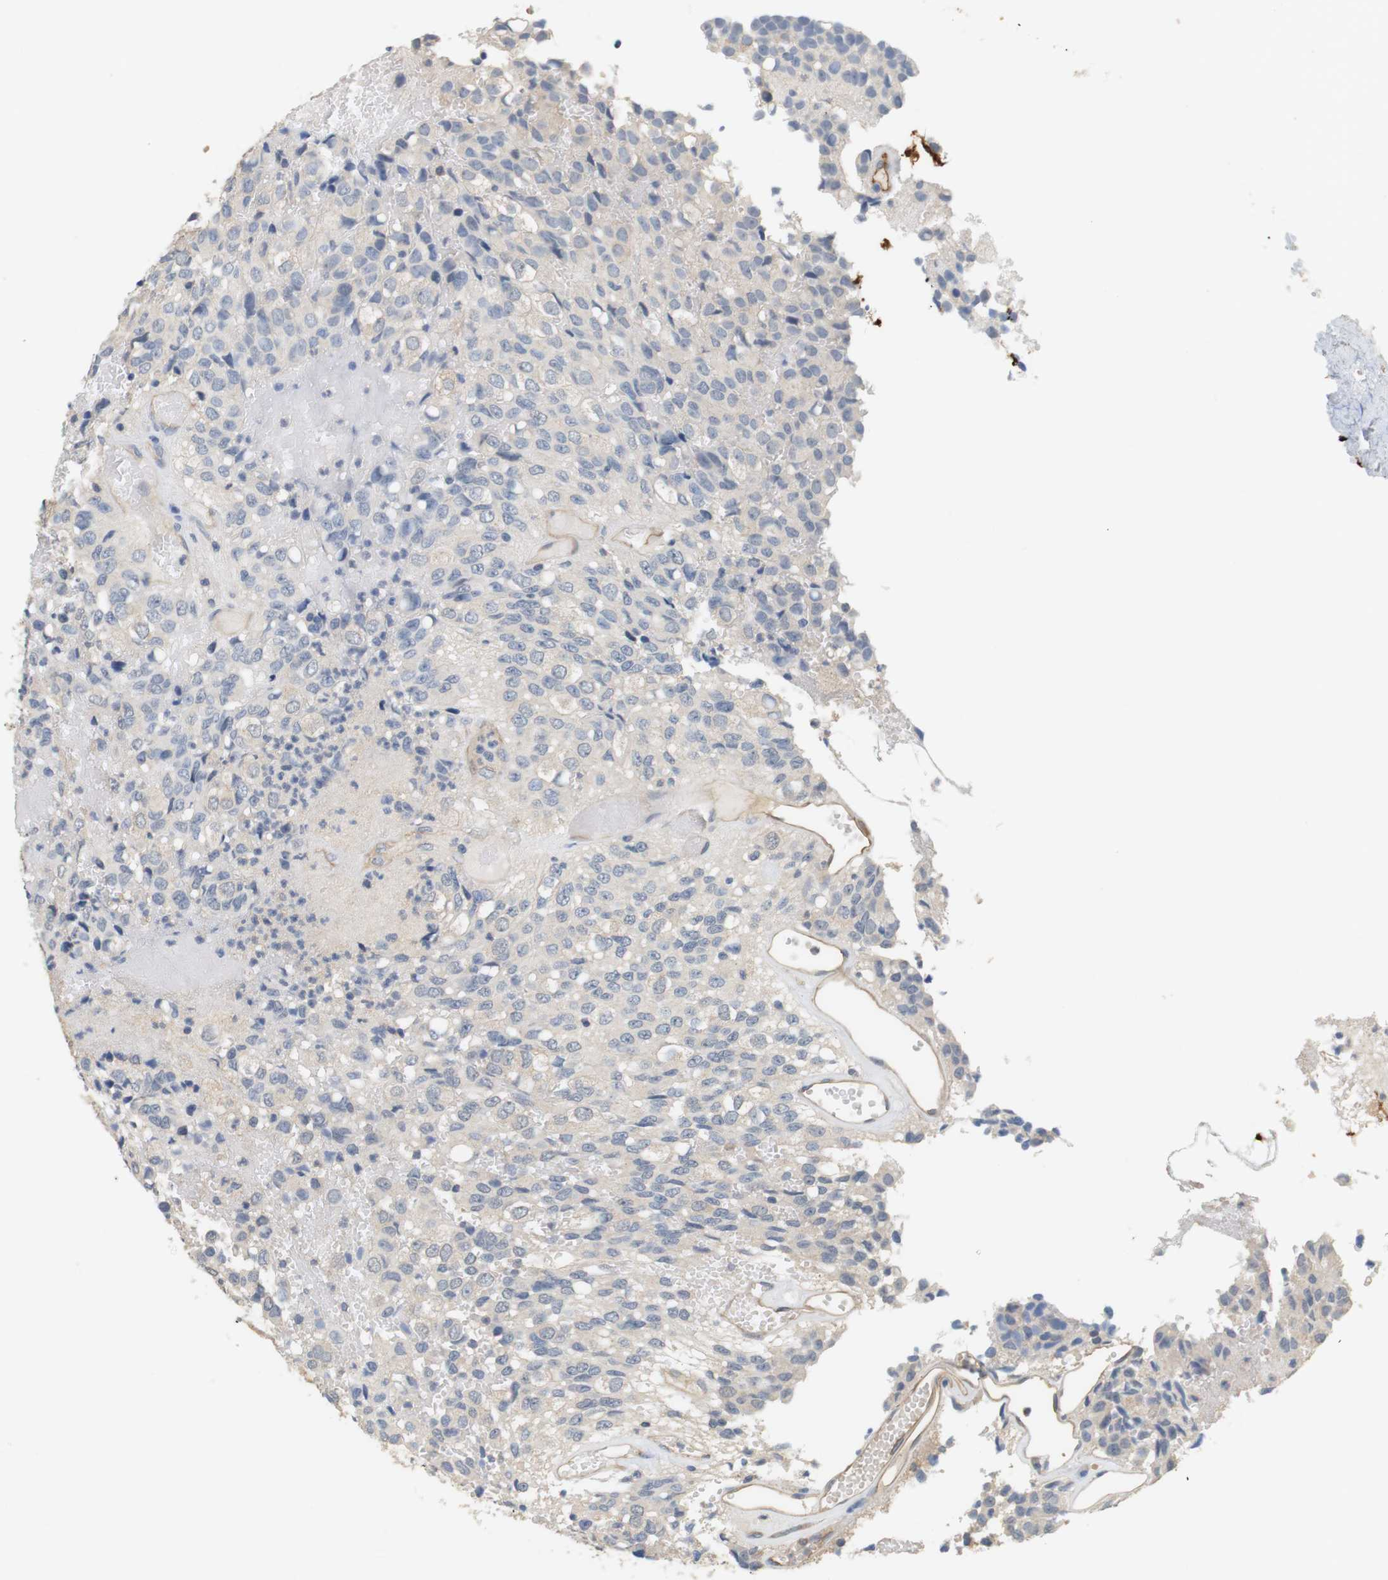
{"staining": {"intensity": "negative", "quantity": "none", "location": "none"}, "tissue": "glioma", "cell_type": "Tumor cells", "image_type": "cancer", "snomed": [{"axis": "morphology", "description": "Glioma, malignant, High grade"}, {"axis": "topography", "description": "Brain"}], "caption": "Tumor cells show no significant protein positivity in malignant high-grade glioma.", "gene": "OSR1", "patient": {"sex": "male", "age": 32}}